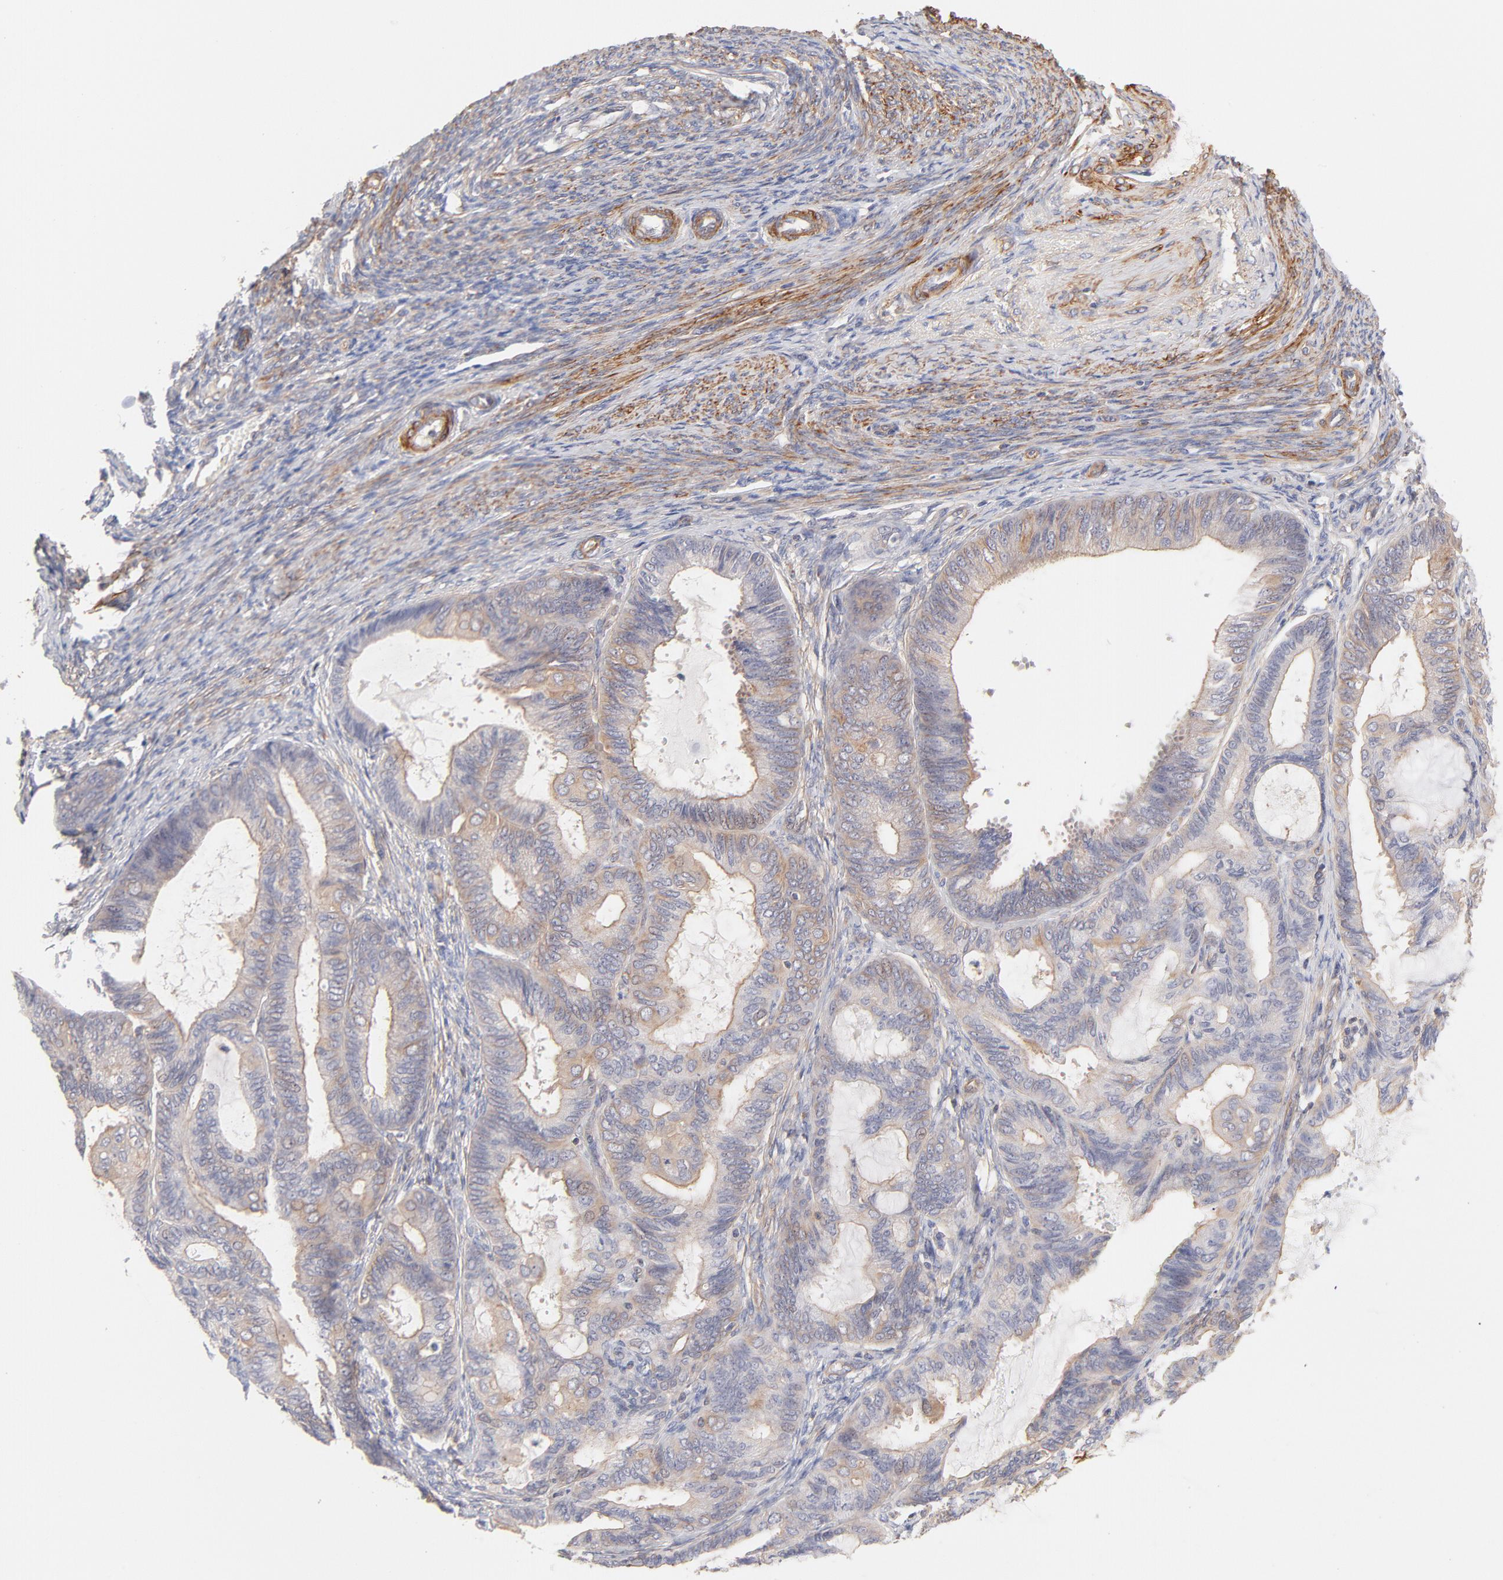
{"staining": {"intensity": "weak", "quantity": "25%-75%", "location": "cytoplasmic/membranous"}, "tissue": "endometrial cancer", "cell_type": "Tumor cells", "image_type": "cancer", "snomed": [{"axis": "morphology", "description": "Adenocarcinoma, NOS"}, {"axis": "topography", "description": "Endometrium"}], "caption": "This image demonstrates immunohistochemistry staining of human endometrial cancer (adenocarcinoma), with low weak cytoplasmic/membranous positivity in about 25%-75% of tumor cells.", "gene": "LDLRAP1", "patient": {"sex": "female", "age": 63}}